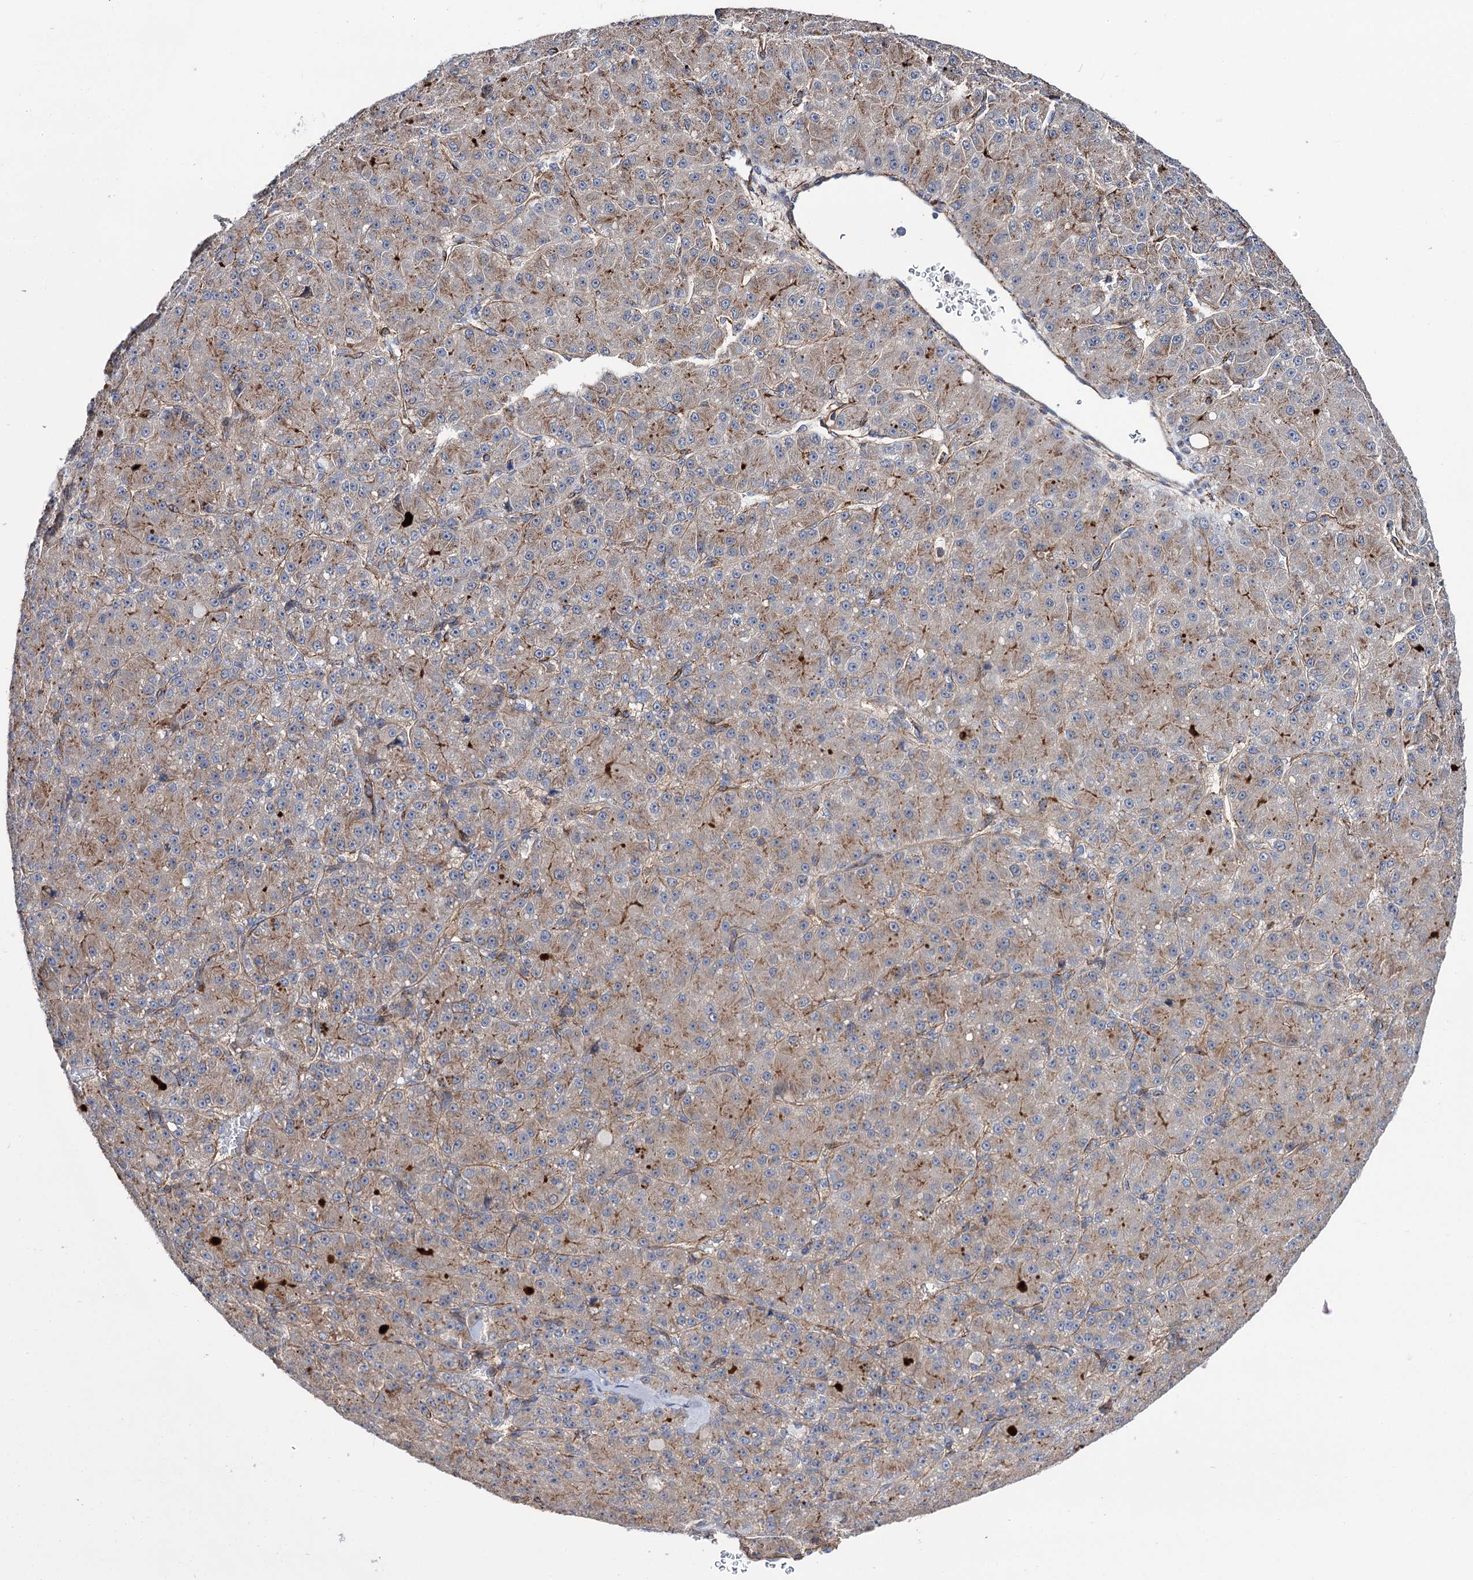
{"staining": {"intensity": "moderate", "quantity": "<25%", "location": "cytoplasmic/membranous"}, "tissue": "liver cancer", "cell_type": "Tumor cells", "image_type": "cancer", "snomed": [{"axis": "morphology", "description": "Carcinoma, Hepatocellular, NOS"}, {"axis": "topography", "description": "Liver"}], "caption": "Immunohistochemistry staining of liver hepatocellular carcinoma, which displays low levels of moderate cytoplasmic/membranous positivity in approximately <25% of tumor cells indicating moderate cytoplasmic/membranous protein positivity. The staining was performed using DAB (3,3'-diaminobenzidine) (brown) for protein detection and nuclei were counterstained in hematoxylin (blue).", "gene": "DEF6", "patient": {"sex": "male", "age": 67}}